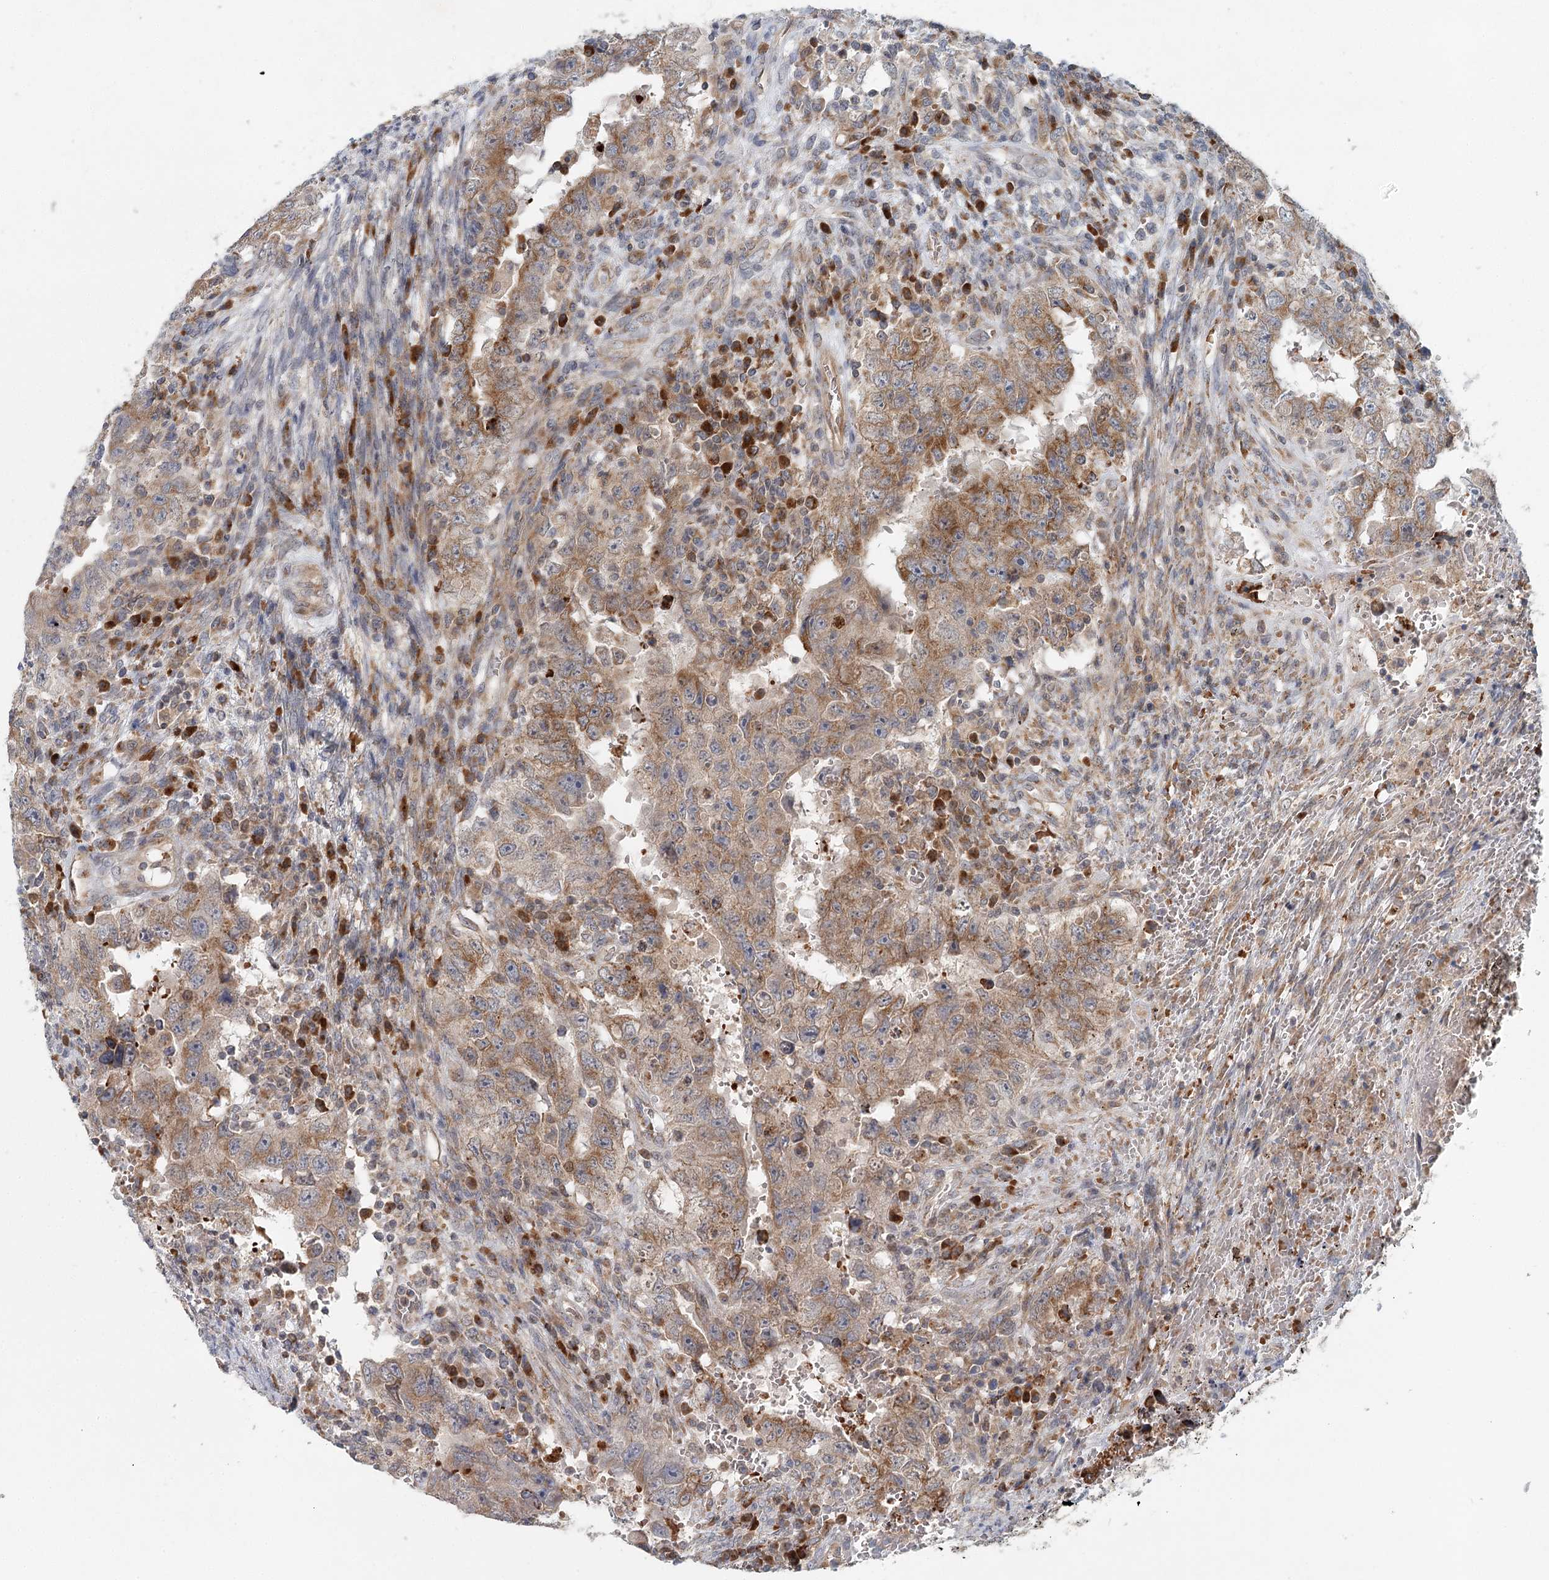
{"staining": {"intensity": "moderate", "quantity": "25%-75%", "location": "cytoplasmic/membranous"}, "tissue": "testis cancer", "cell_type": "Tumor cells", "image_type": "cancer", "snomed": [{"axis": "morphology", "description": "Carcinoma, Embryonal, NOS"}, {"axis": "topography", "description": "Testis"}], "caption": "A high-resolution micrograph shows immunohistochemistry staining of testis cancer, which exhibits moderate cytoplasmic/membranous positivity in about 25%-75% of tumor cells. The protein of interest is shown in brown color, while the nuclei are stained blue.", "gene": "ADK", "patient": {"sex": "male", "age": 26}}